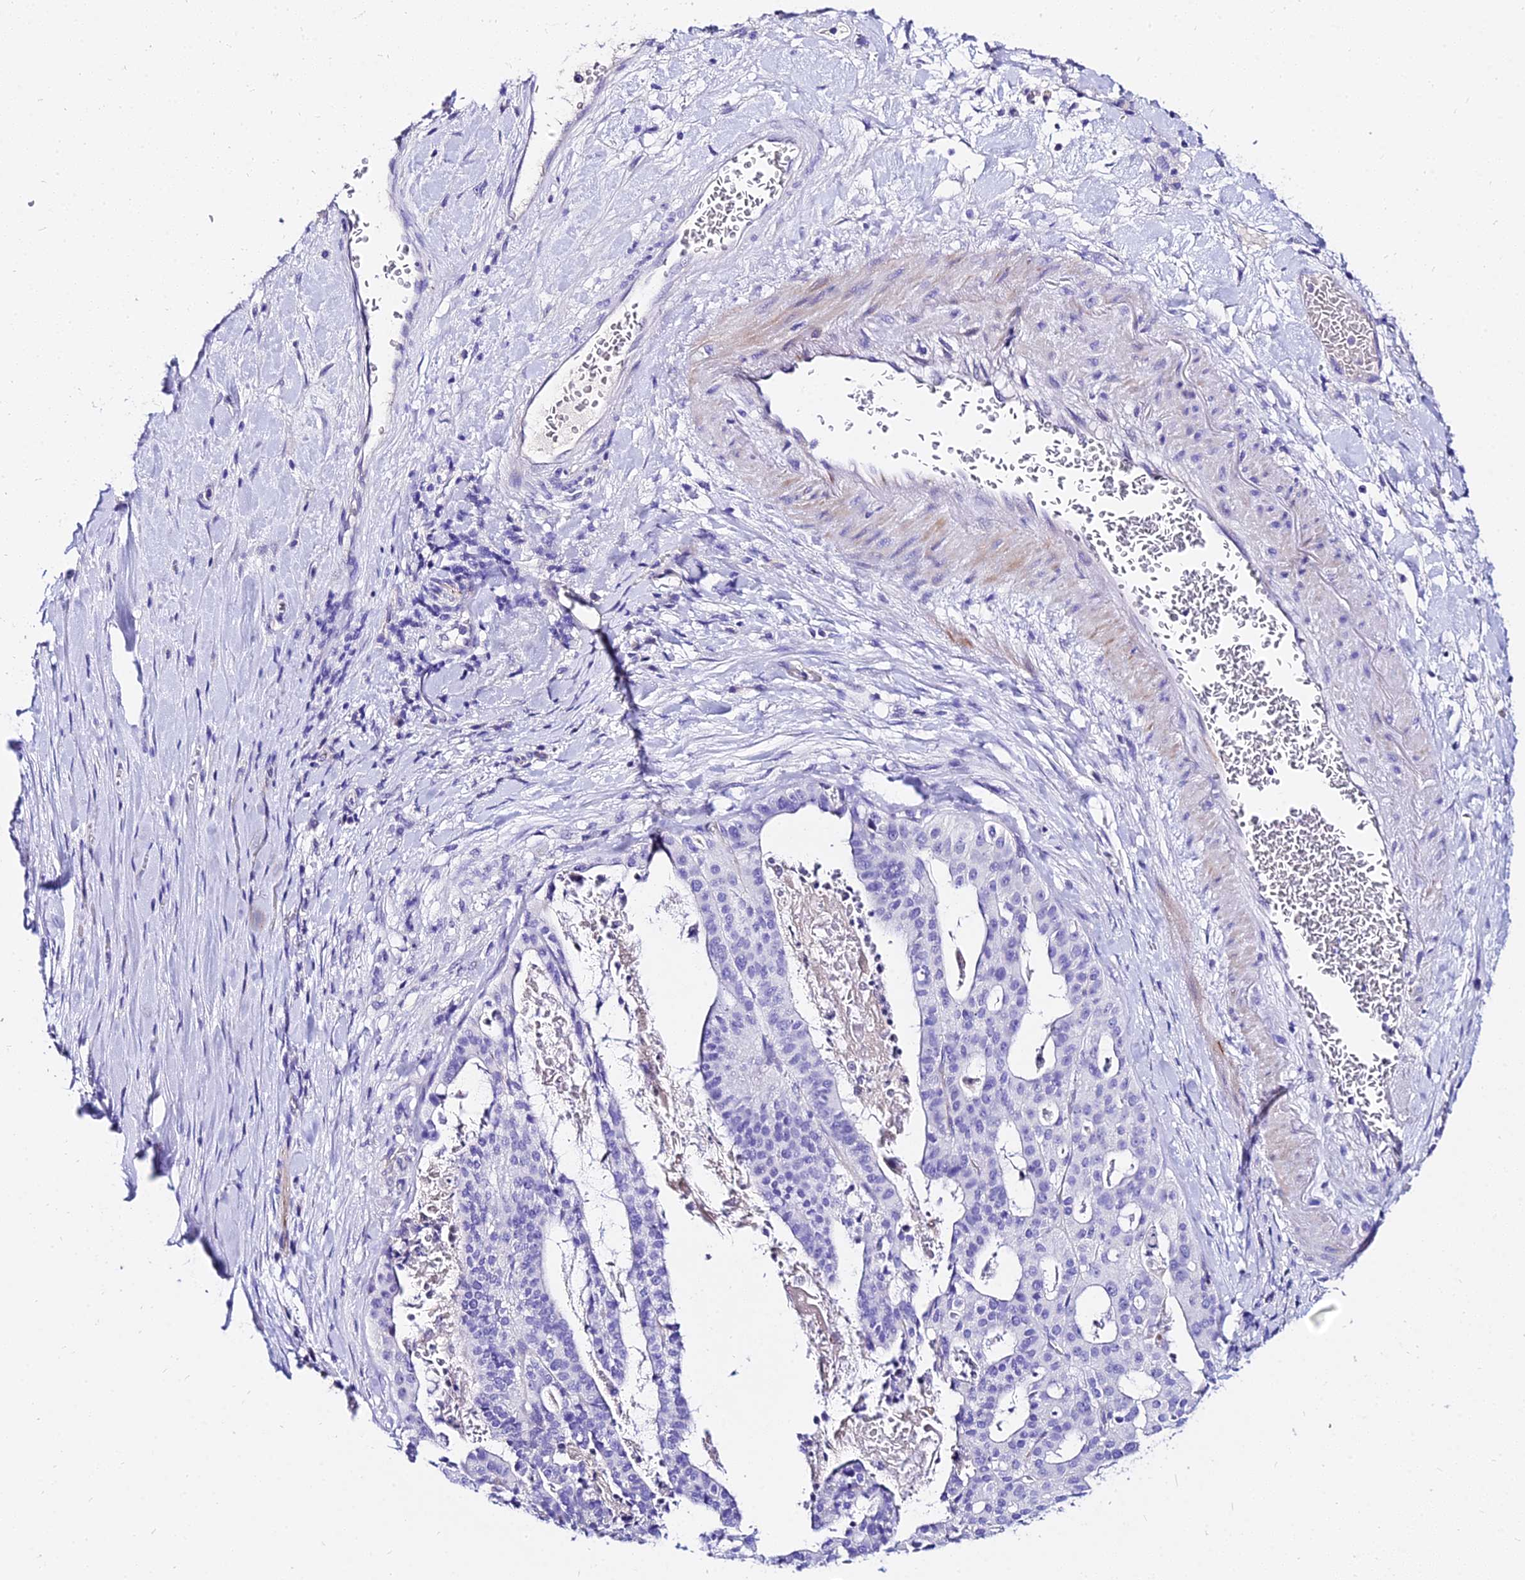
{"staining": {"intensity": "negative", "quantity": "none", "location": "none"}, "tissue": "stomach cancer", "cell_type": "Tumor cells", "image_type": "cancer", "snomed": [{"axis": "morphology", "description": "Adenocarcinoma, NOS"}, {"axis": "topography", "description": "Stomach"}], "caption": "Immunohistochemical staining of stomach adenocarcinoma shows no significant staining in tumor cells.", "gene": "DEFB106A", "patient": {"sex": "male", "age": 48}}